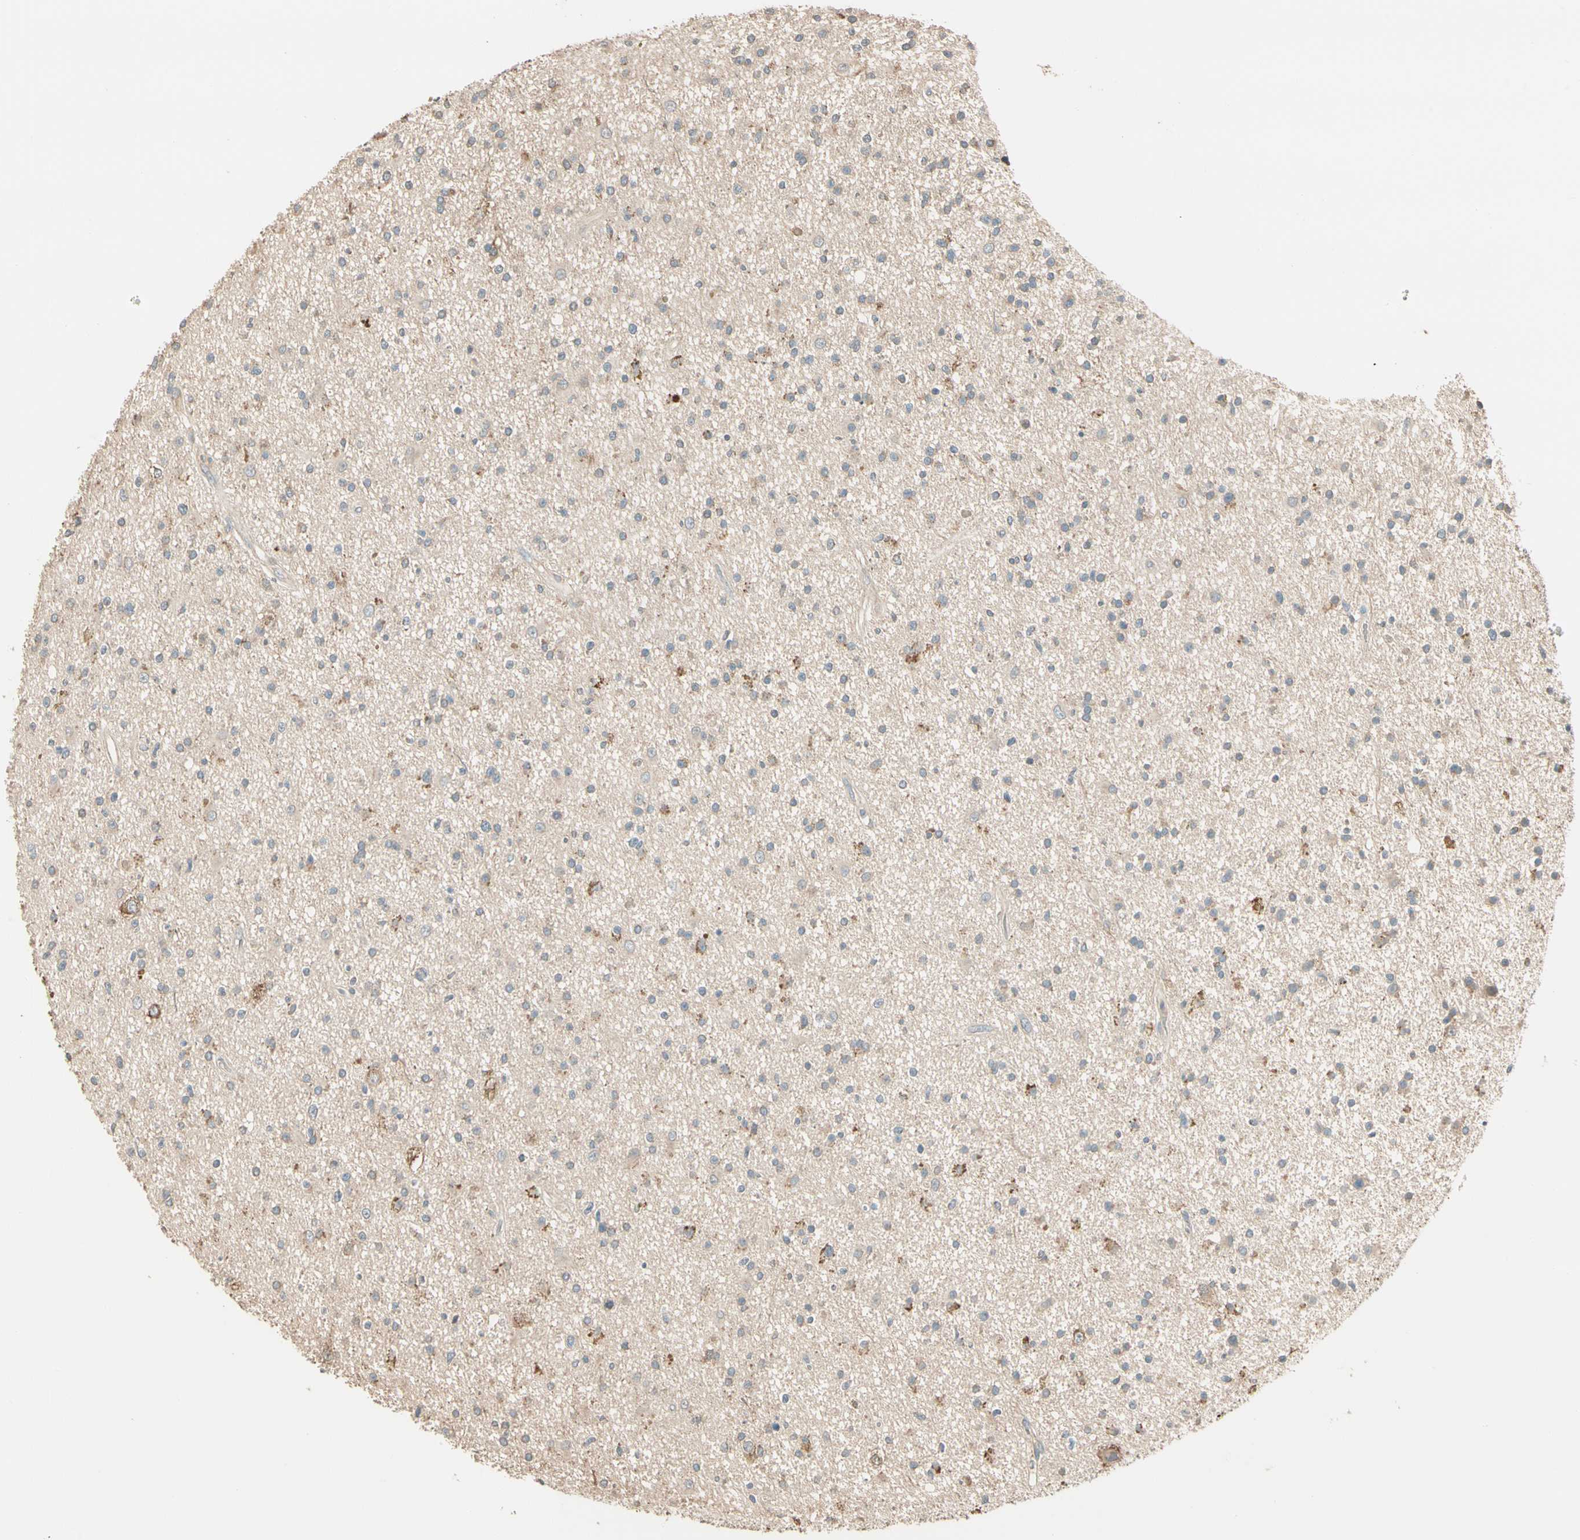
{"staining": {"intensity": "weak", "quantity": ">75%", "location": "cytoplasmic/membranous"}, "tissue": "glioma", "cell_type": "Tumor cells", "image_type": "cancer", "snomed": [{"axis": "morphology", "description": "Glioma, malignant, High grade"}, {"axis": "topography", "description": "Brain"}], "caption": "Brown immunohistochemical staining in malignant glioma (high-grade) shows weak cytoplasmic/membranous staining in approximately >75% of tumor cells.", "gene": "TNFRSF21", "patient": {"sex": "male", "age": 33}}